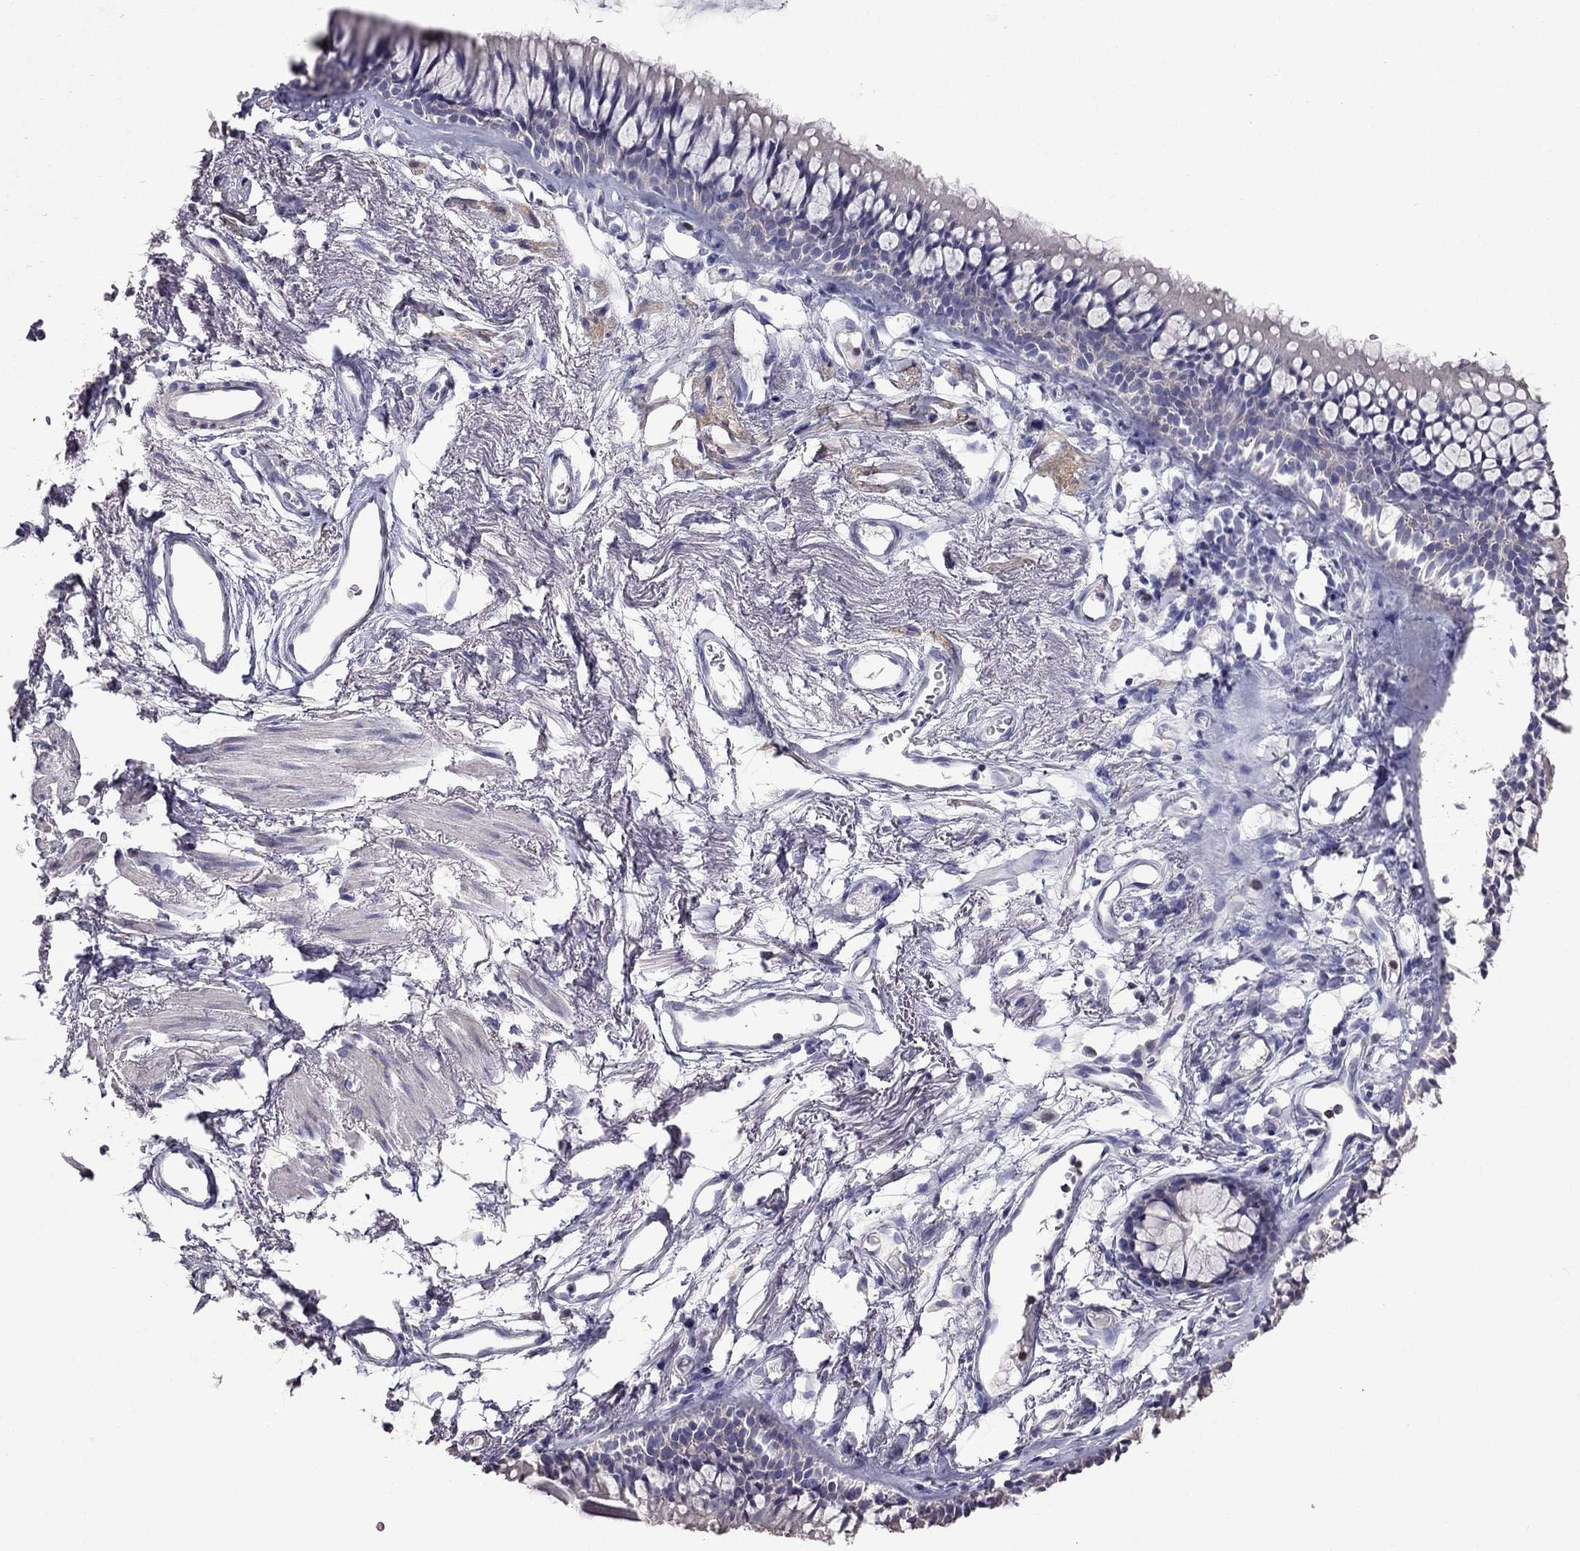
{"staining": {"intensity": "negative", "quantity": "none", "location": "none"}, "tissue": "adipose tissue", "cell_type": "Adipocytes", "image_type": "normal", "snomed": [{"axis": "morphology", "description": "Normal tissue, NOS"}, {"axis": "topography", "description": "Cartilage tissue"}, {"axis": "topography", "description": "Bronchus"}], "caption": "The IHC image has no significant staining in adipocytes of adipose tissue.", "gene": "AK5", "patient": {"sex": "female", "age": 79}}